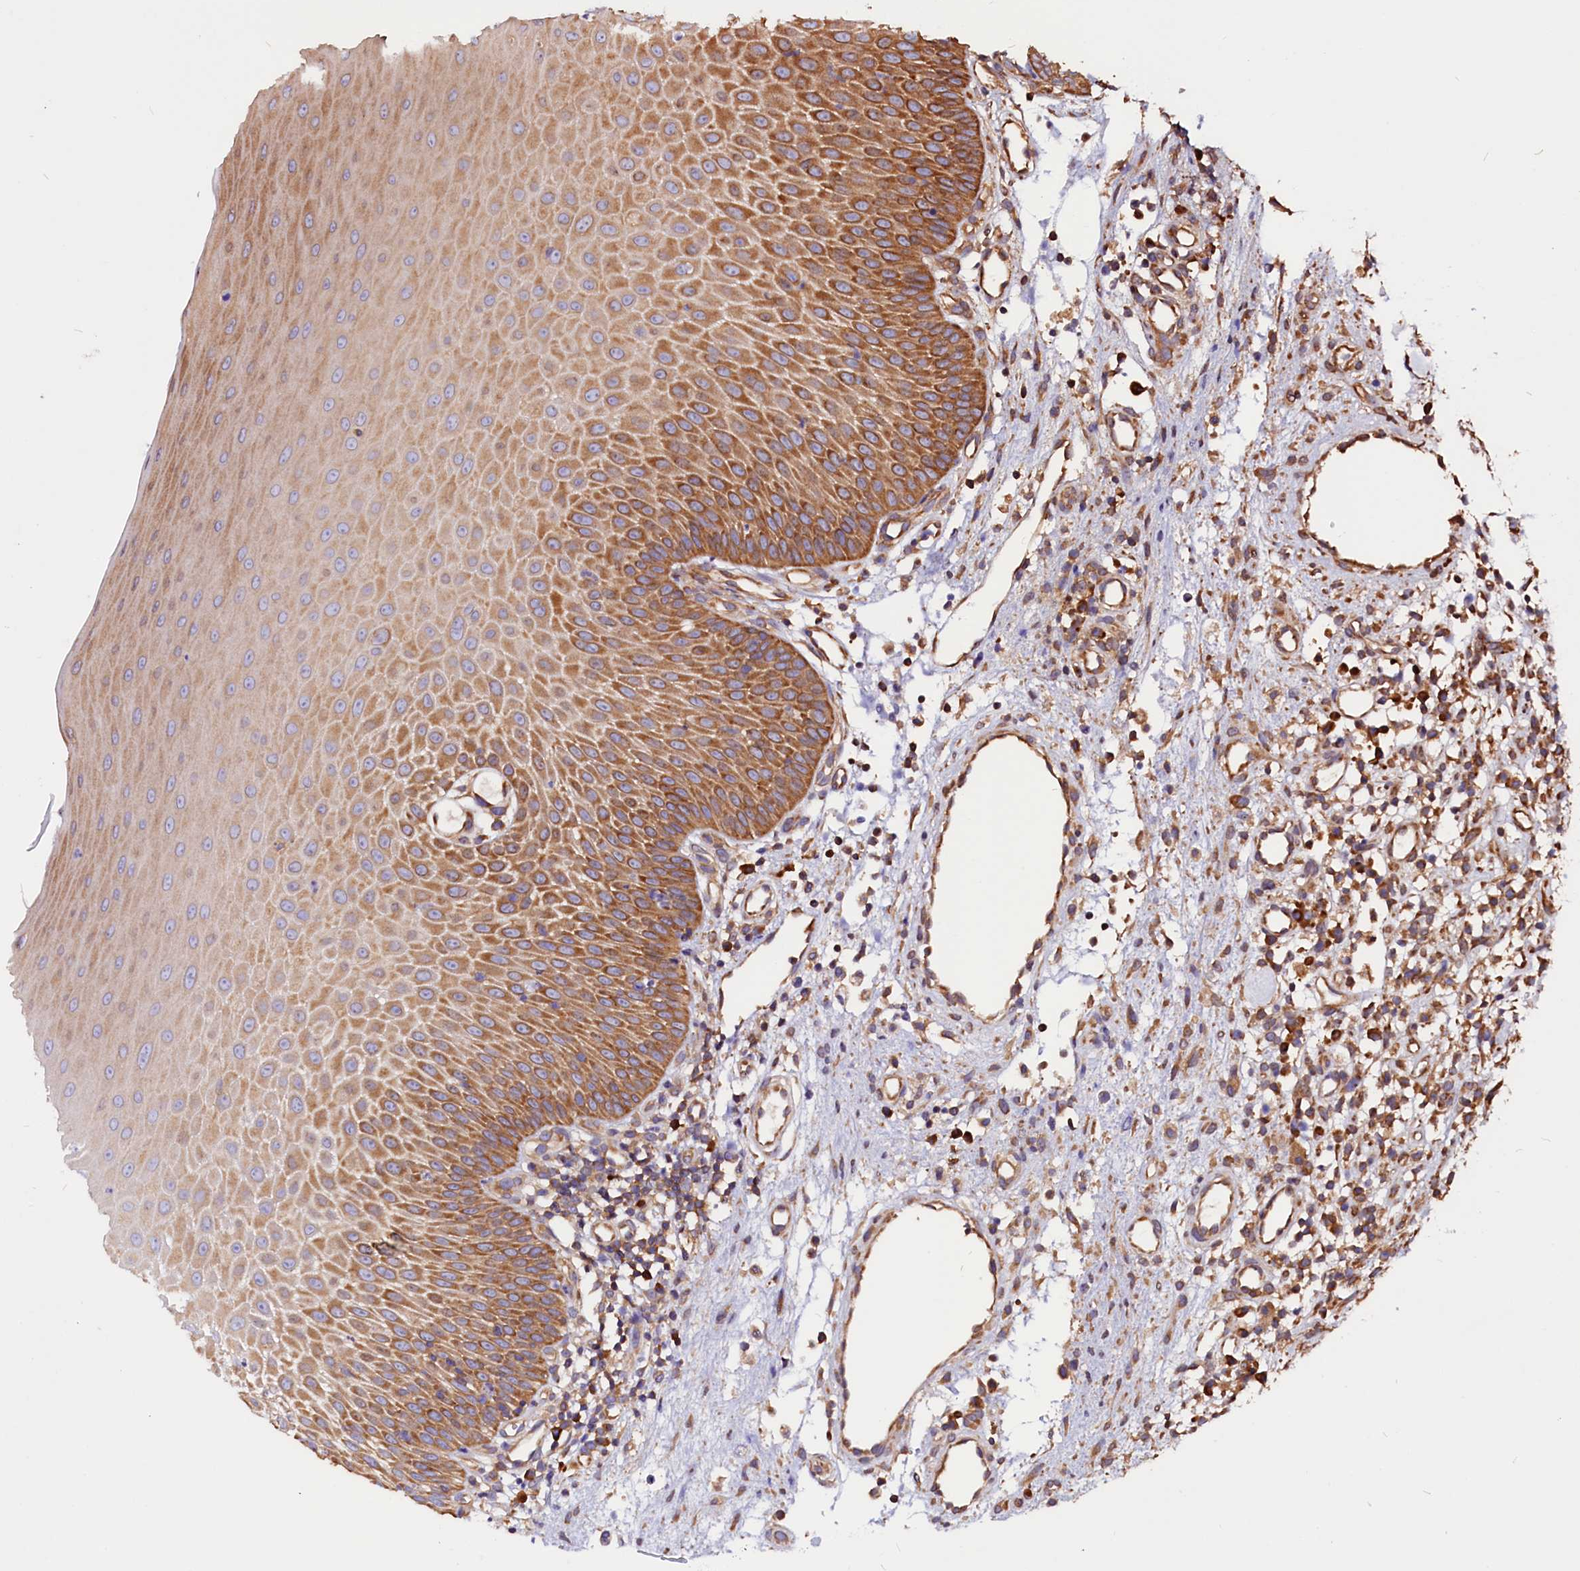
{"staining": {"intensity": "moderate", "quantity": ">75%", "location": "cytoplasmic/membranous"}, "tissue": "oral mucosa", "cell_type": "Squamous epithelial cells", "image_type": "normal", "snomed": [{"axis": "morphology", "description": "Normal tissue, NOS"}, {"axis": "topography", "description": "Oral tissue"}], "caption": "Protein staining by immunohistochemistry (IHC) displays moderate cytoplasmic/membranous expression in approximately >75% of squamous epithelial cells in unremarkable oral mucosa. Using DAB (brown) and hematoxylin (blue) stains, captured at high magnification using brightfield microscopy.", "gene": "EIF3G", "patient": {"sex": "female", "age": 13}}